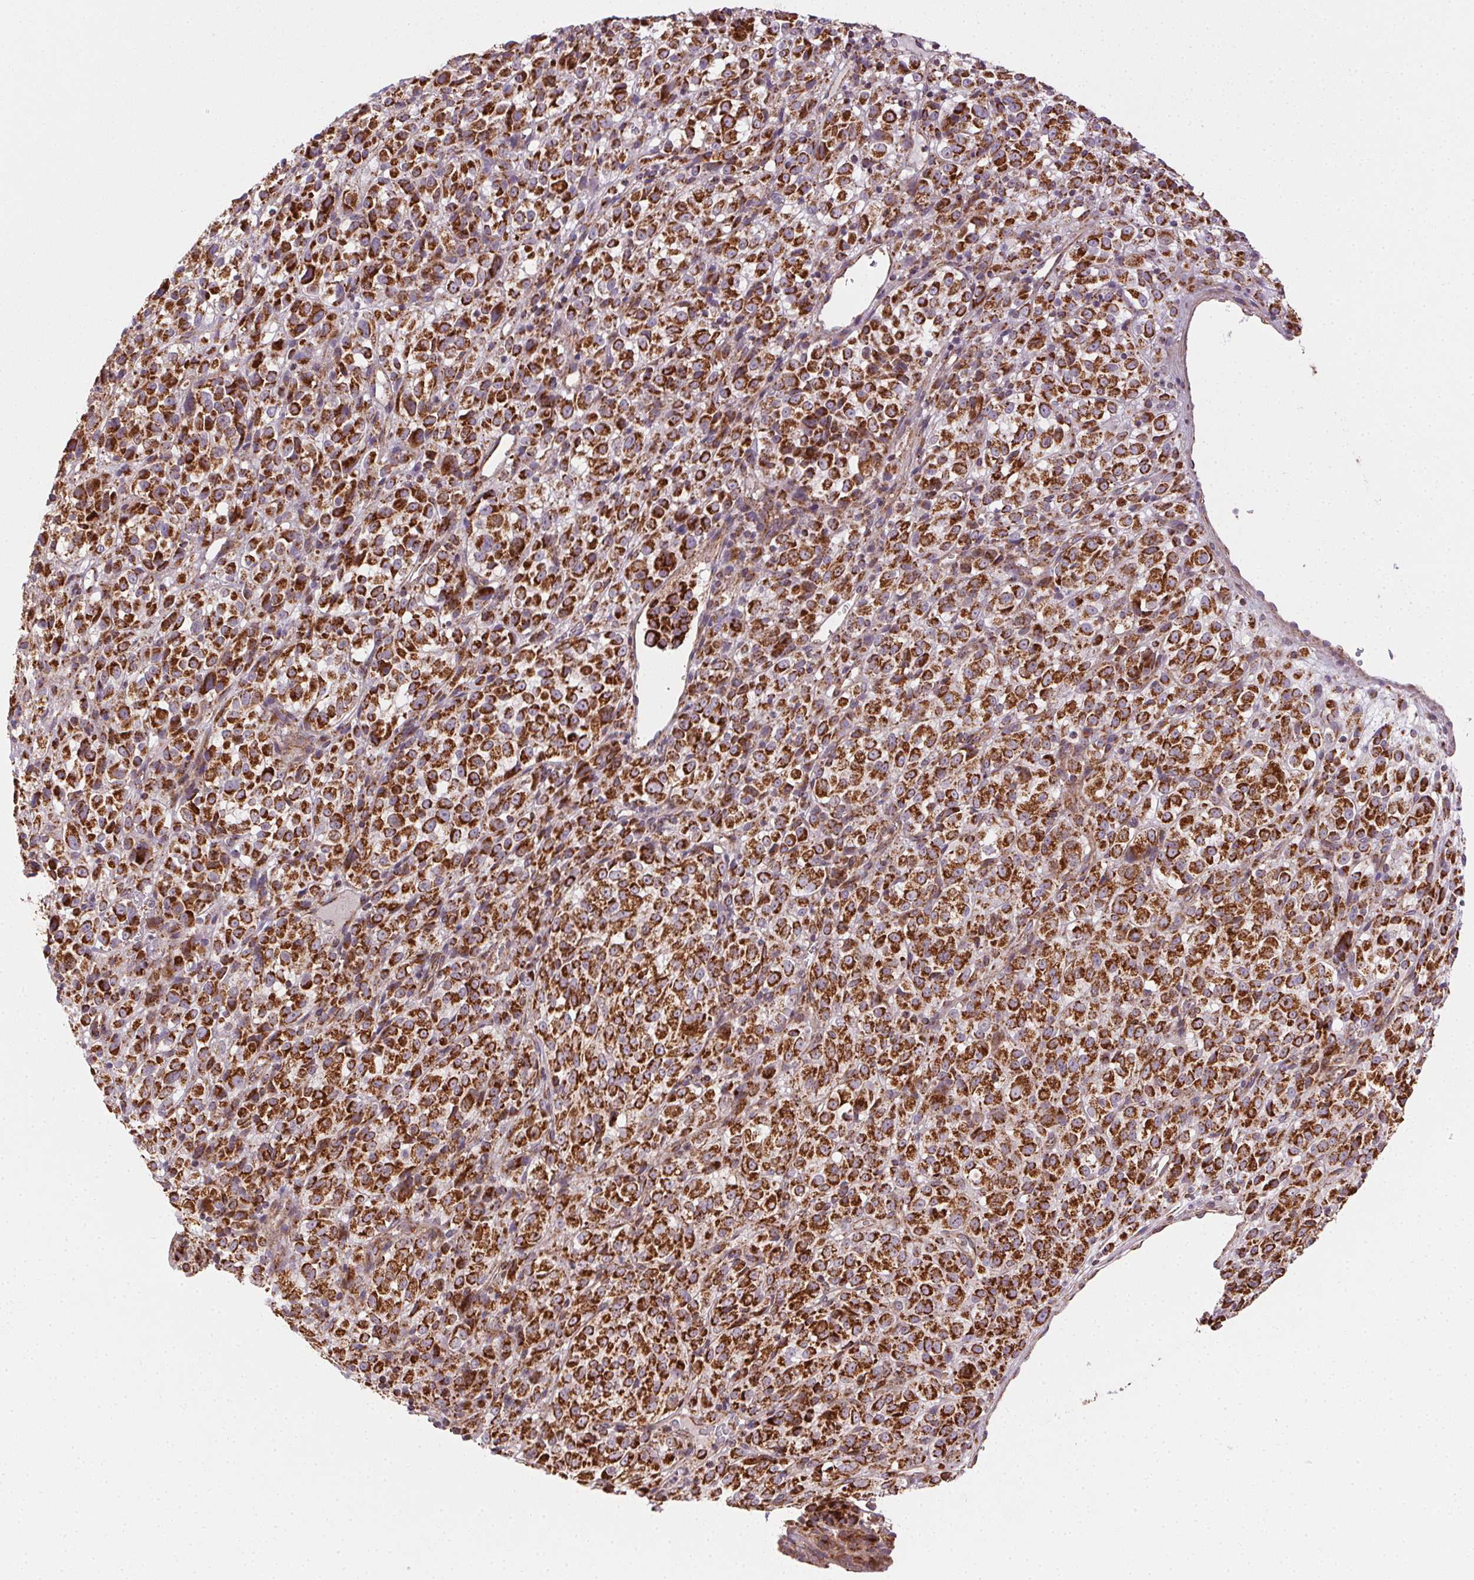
{"staining": {"intensity": "strong", "quantity": ">75%", "location": "cytoplasmic/membranous"}, "tissue": "melanoma", "cell_type": "Tumor cells", "image_type": "cancer", "snomed": [{"axis": "morphology", "description": "Malignant melanoma, Metastatic site"}, {"axis": "topography", "description": "Brain"}], "caption": "This micrograph exhibits IHC staining of human melanoma, with high strong cytoplasmic/membranous expression in approximately >75% of tumor cells.", "gene": "CLPB", "patient": {"sex": "female", "age": 56}}